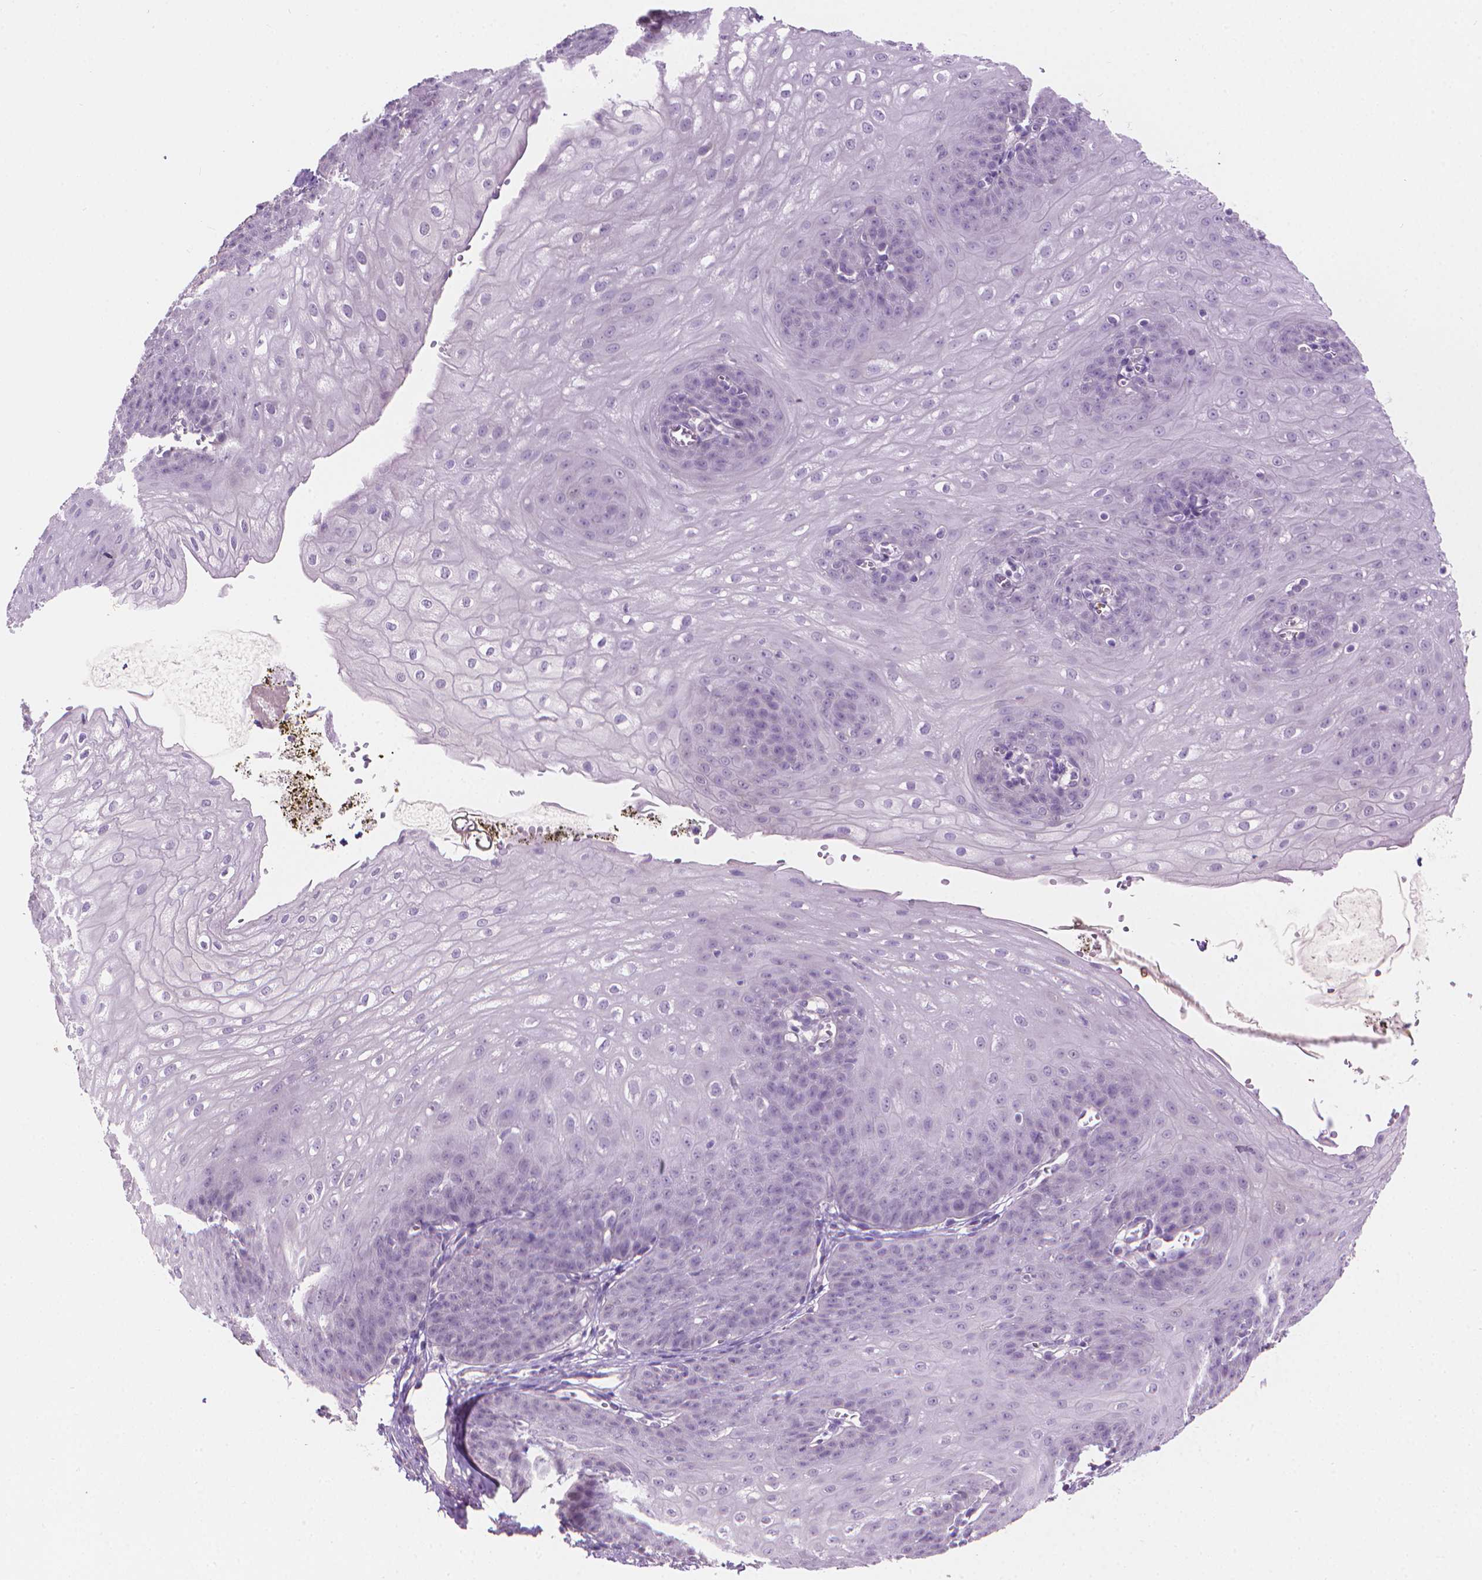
{"staining": {"intensity": "negative", "quantity": "none", "location": "none"}, "tissue": "esophagus", "cell_type": "Squamous epithelial cells", "image_type": "normal", "snomed": [{"axis": "morphology", "description": "Normal tissue, NOS"}, {"axis": "topography", "description": "Esophagus"}], "caption": "The photomicrograph displays no significant expression in squamous epithelial cells of esophagus.", "gene": "GSDMA", "patient": {"sex": "male", "age": 71}}